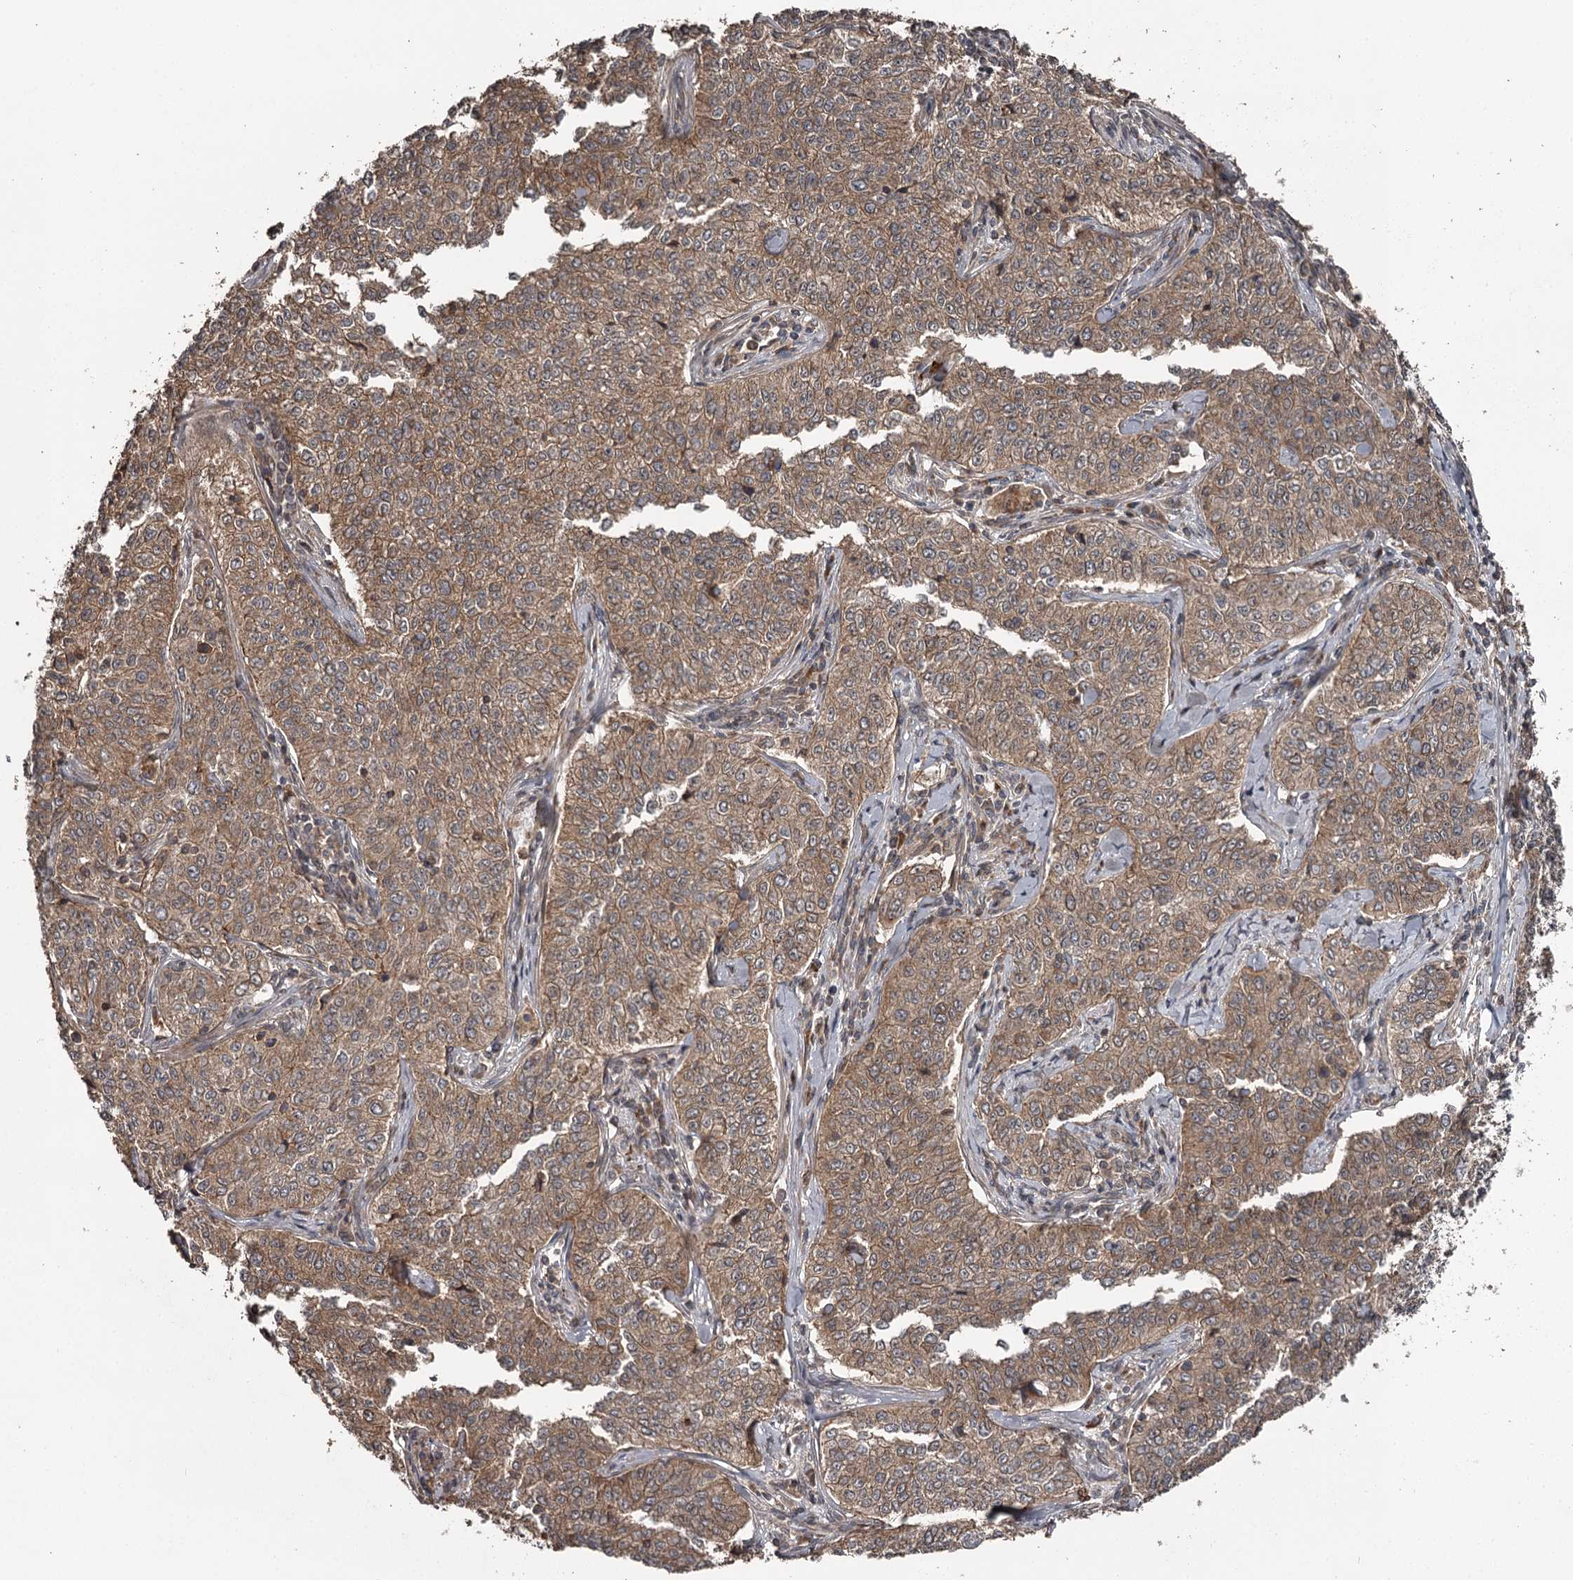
{"staining": {"intensity": "moderate", "quantity": ">75%", "location": "cytoplasmic/membranous"}, "tissue": "cervical cancer", "cell_type": "Tumor cells", "image_type": "cancer", "snomed": [{"axis": "morphology", "description": "Squamous cell carcinoma, NOS"}, {"axis": "topography", "description": "Cervix"}], "caption": "Cervical squamous cell carcinoma stained with a protein marker demonstrates moderate staining in tumor cells.", "gene": "RAB21", "patient": {"sex": "female", "age": 35}}